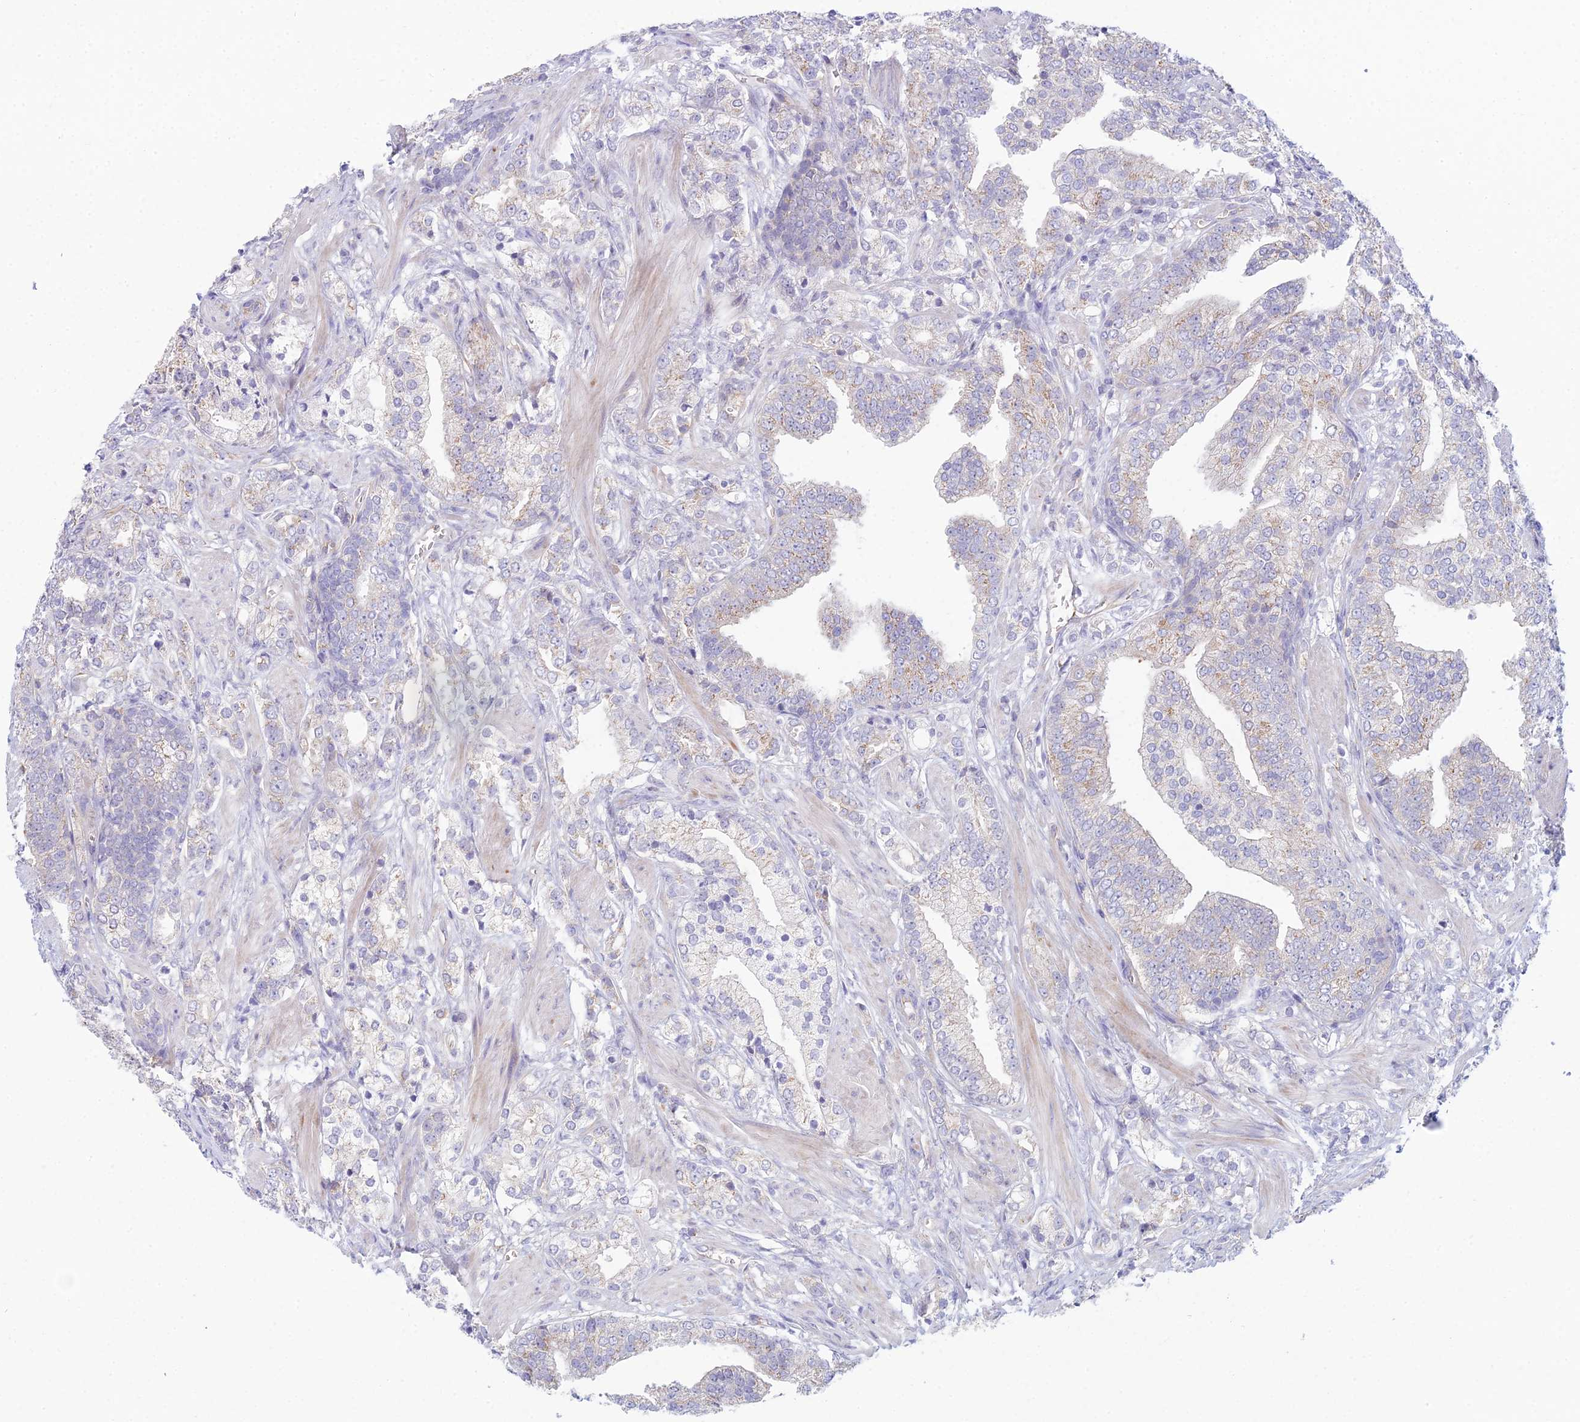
{"staining": {"intensity": "weak", "quantity": "<25%", "location": "cytoplasmic/membranous"}, "tissue": "prostate cancer", "cell_type": "Tumor cells", "image_type": "cancer", "snomed": [{"axis": "morphology", "description": "Adenocarcinoma, High grade"}, {"axis": "topography", "description": "Prostate"}], "caption": "Protein analysis of prostate cancer displays no significant positivity in tumor cells.", "gene": "ZNF564", "patient": {"sex": "male", "age": 50}}